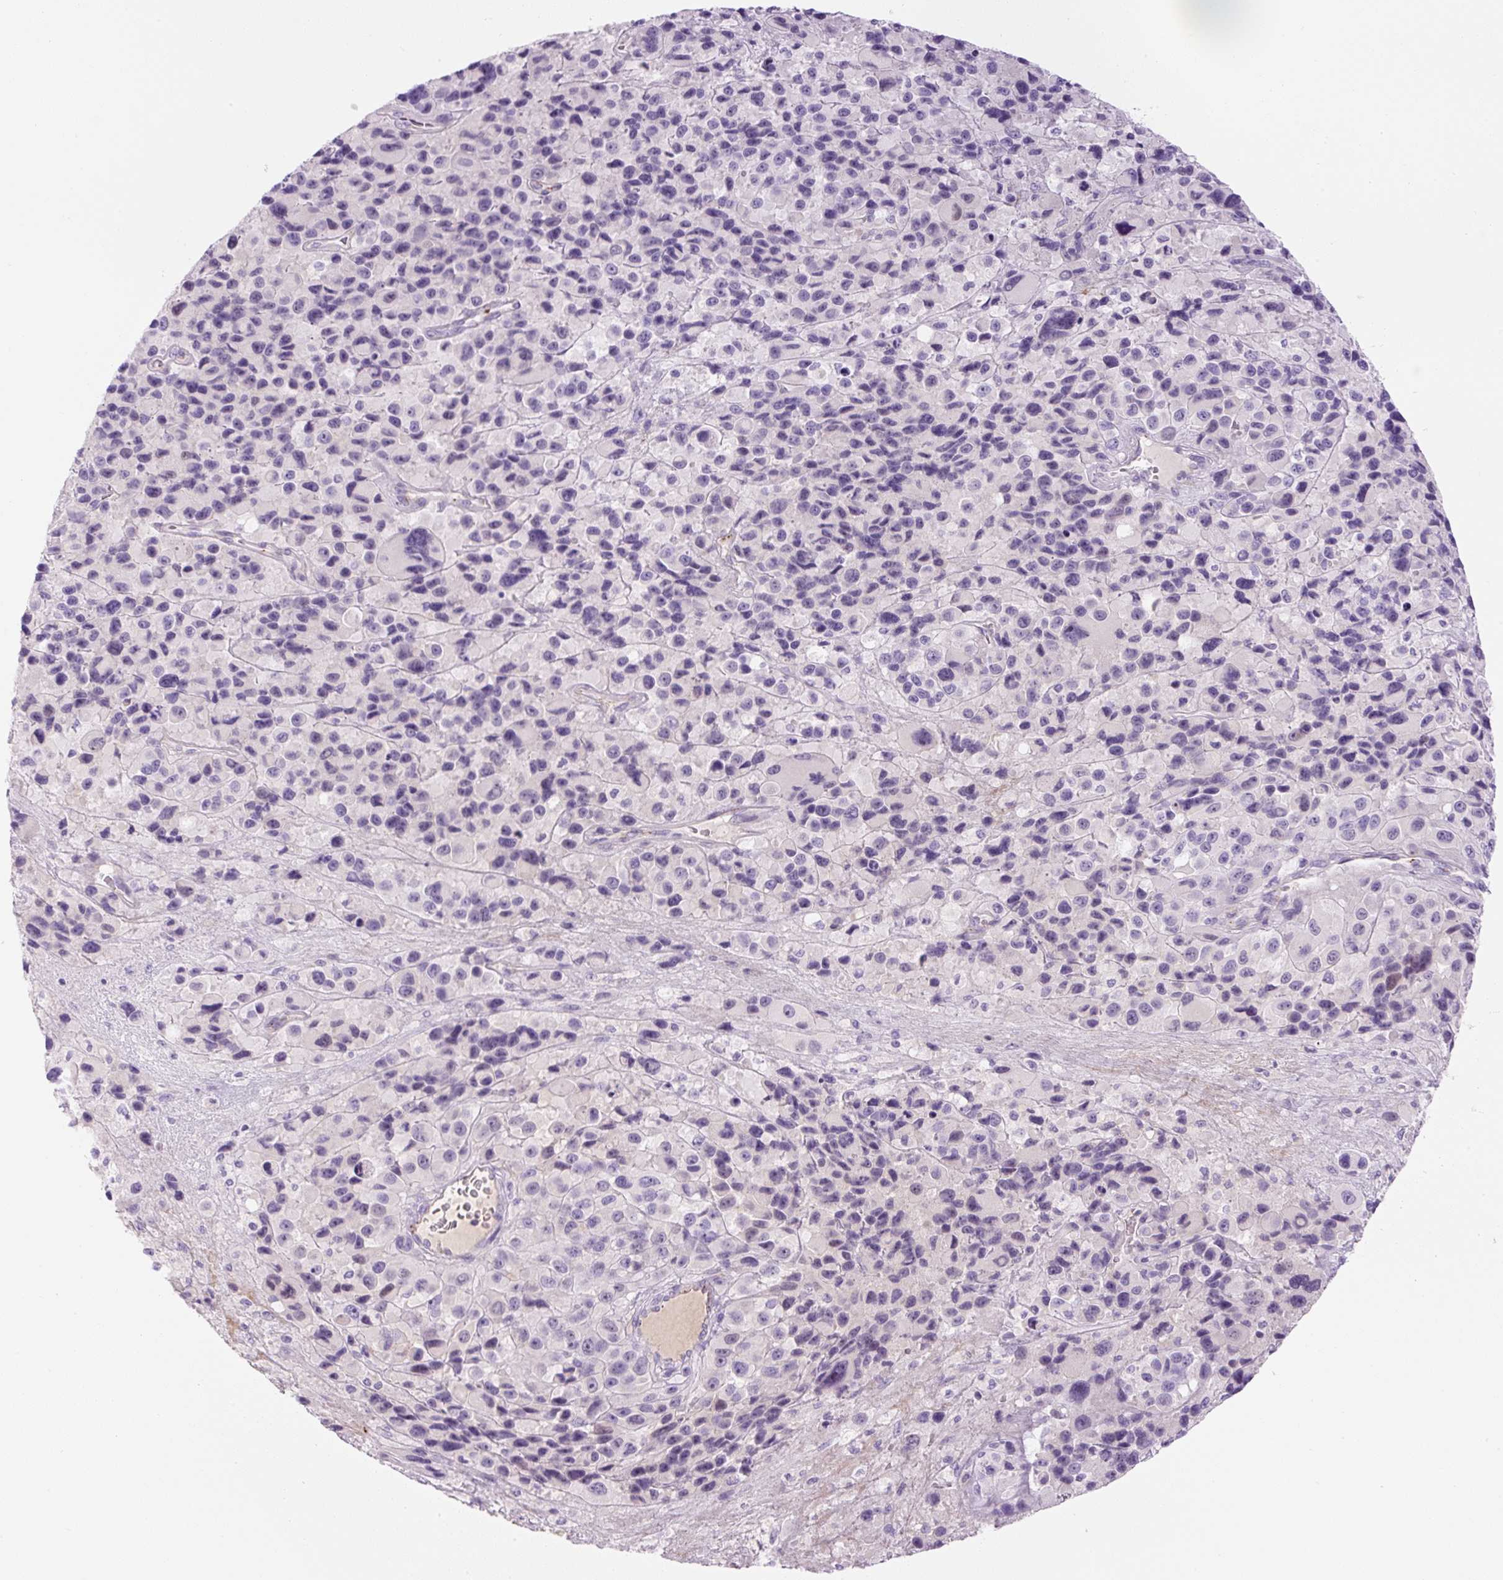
{"staining": {"intensity": "negative", "quantity": "none", "location": "none"}, "tissue": "melanoma", "cell_type": "Tumor cells", "image_type": "cancer", "snomed": [{"axis": "morphology", "description": "Malignant melanoma, Metastatic site"}, {"axis": "topography", "description": "Lymph node"}], "caption": "Melanoma was stained to show a protein in brown. There is no significant positivity in tumor cells.", "gene": "RSPO4", "patient": {"sex": "female", "age": 65}}